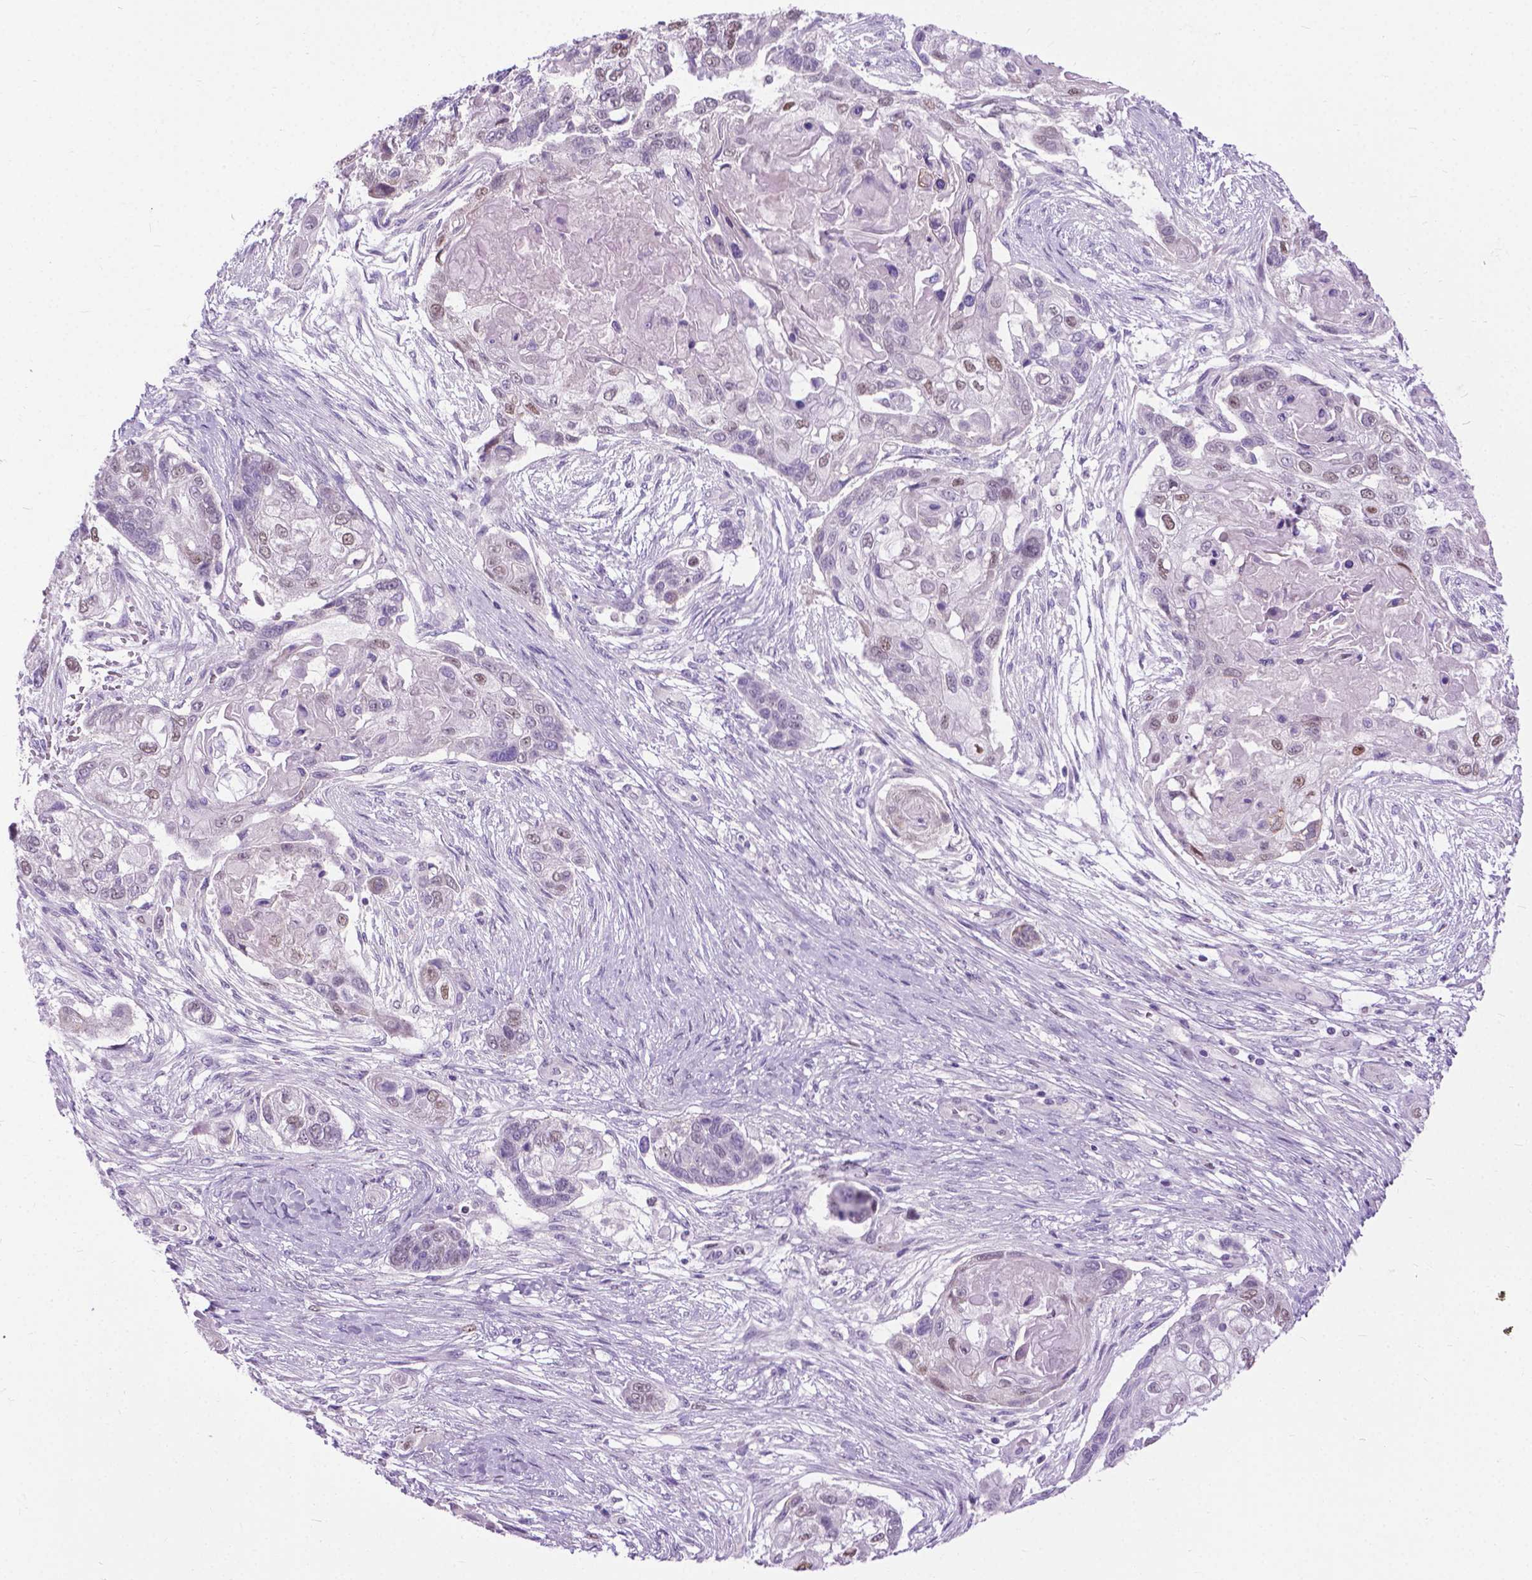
{"staining": {"intensity": "negative", "quantity": "none", "location": "none"}, "tissue": "lung cancer", "cell_type": "Tumor cells", "image_type": "cancer", "snomed": [{"axis": "morphology", "description": "Squamous cell carcinoma, NOS"}, {"axis": "topography", "description": "Lung"}], "caption": "IHC photomicrograph of lung cancer stained for a protein (brown), which exhibits no staining in tumor cells.", "gene": "APCDD1L", "patient": {"sex": "male", "age": 69}}